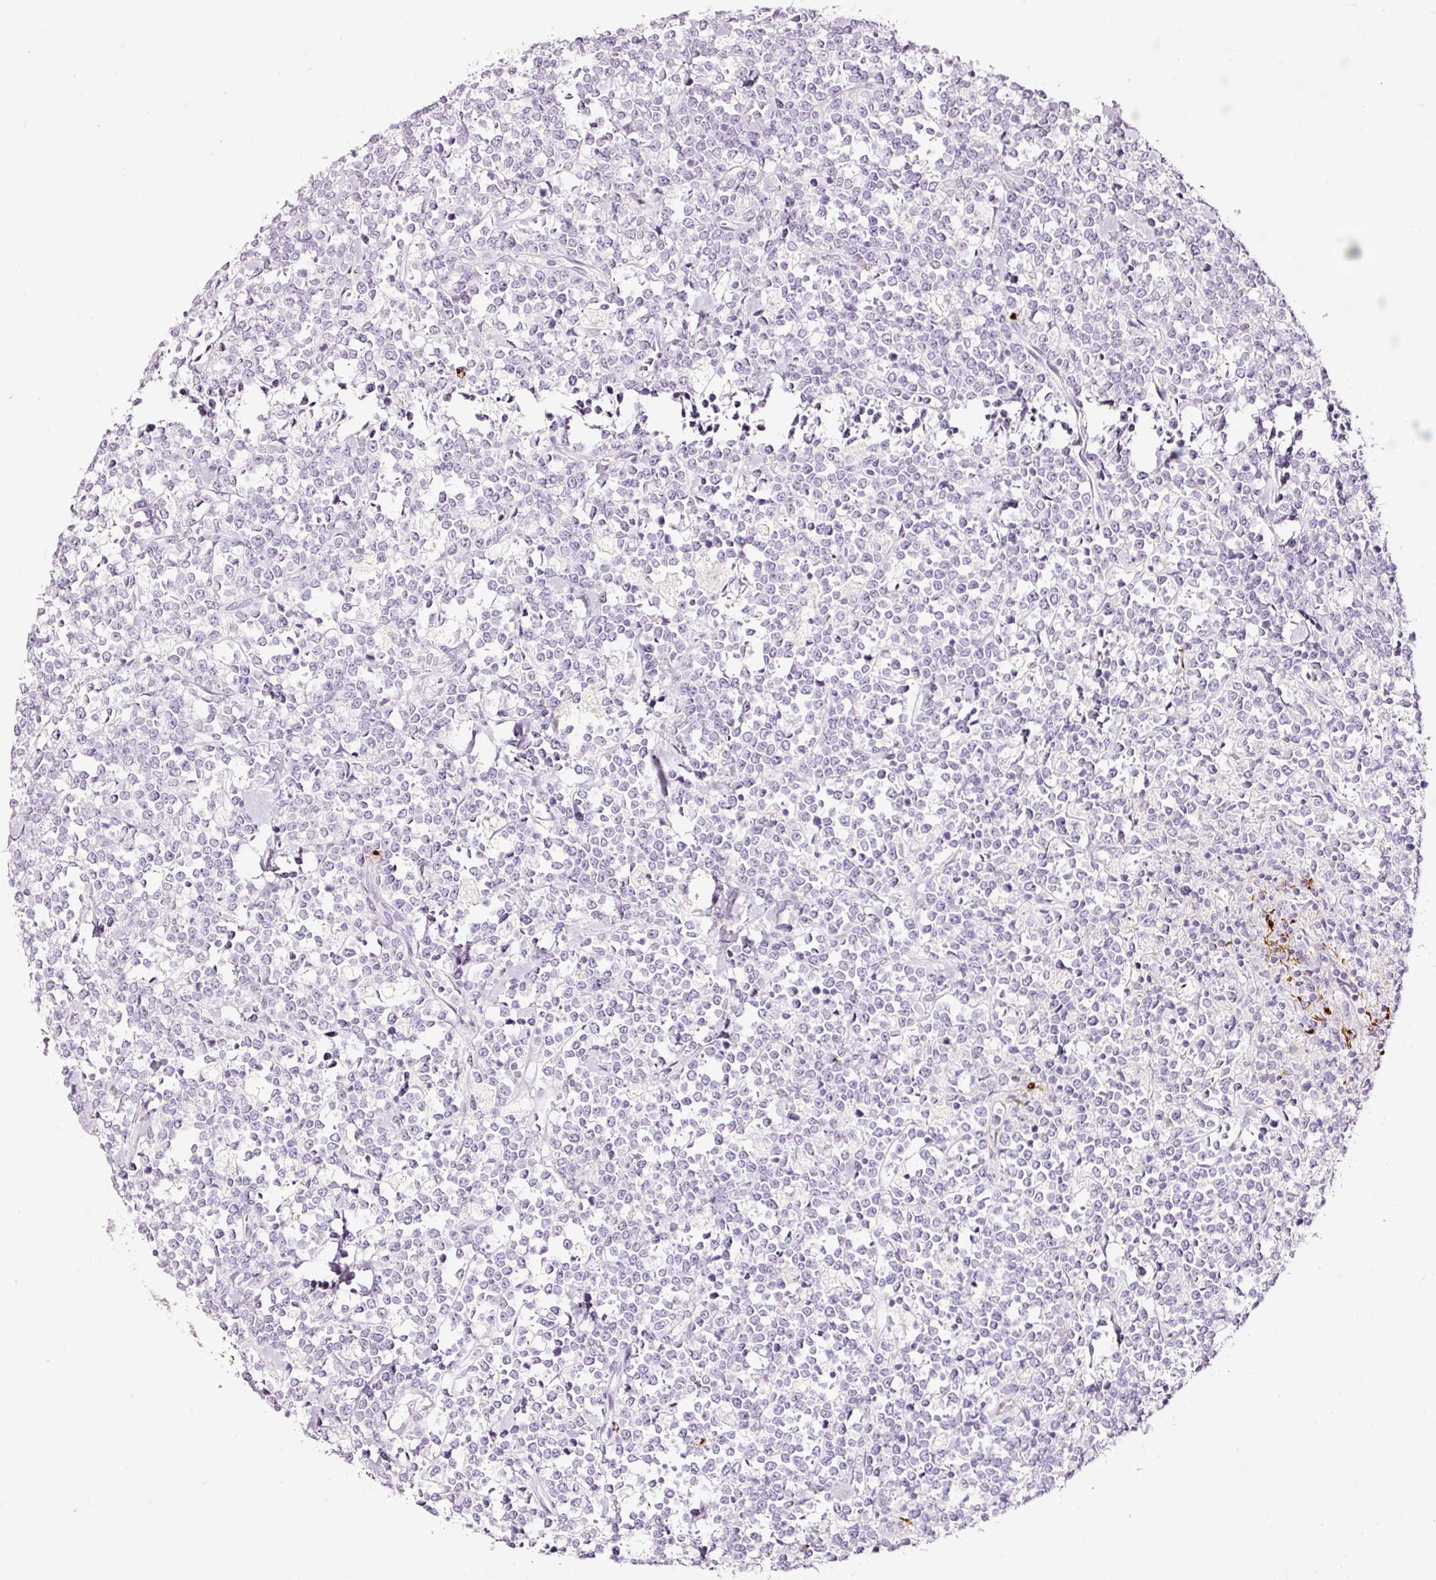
{"staining": {"intensity": "negative", "quantity": "none", "location": "none"}, "tissue": "lymphoma", "cell_type": "Tumor cells", "image_type": "cancer", "snomed": [{"axis": "morphology", "description": "Malignant lymphoma, non-Hodgkin's type, High grade"}, {"axis": "topography", "description": "Small intestine"}, {"axis": "topography", "description": "Colon"}], "caption": "Tumor cells show no significant positivity in malignant lymphoma, non-Hodgkin's type (high-grade).", "gene": "LAMP3", "patient": {"sex": "male", "age": 8}}